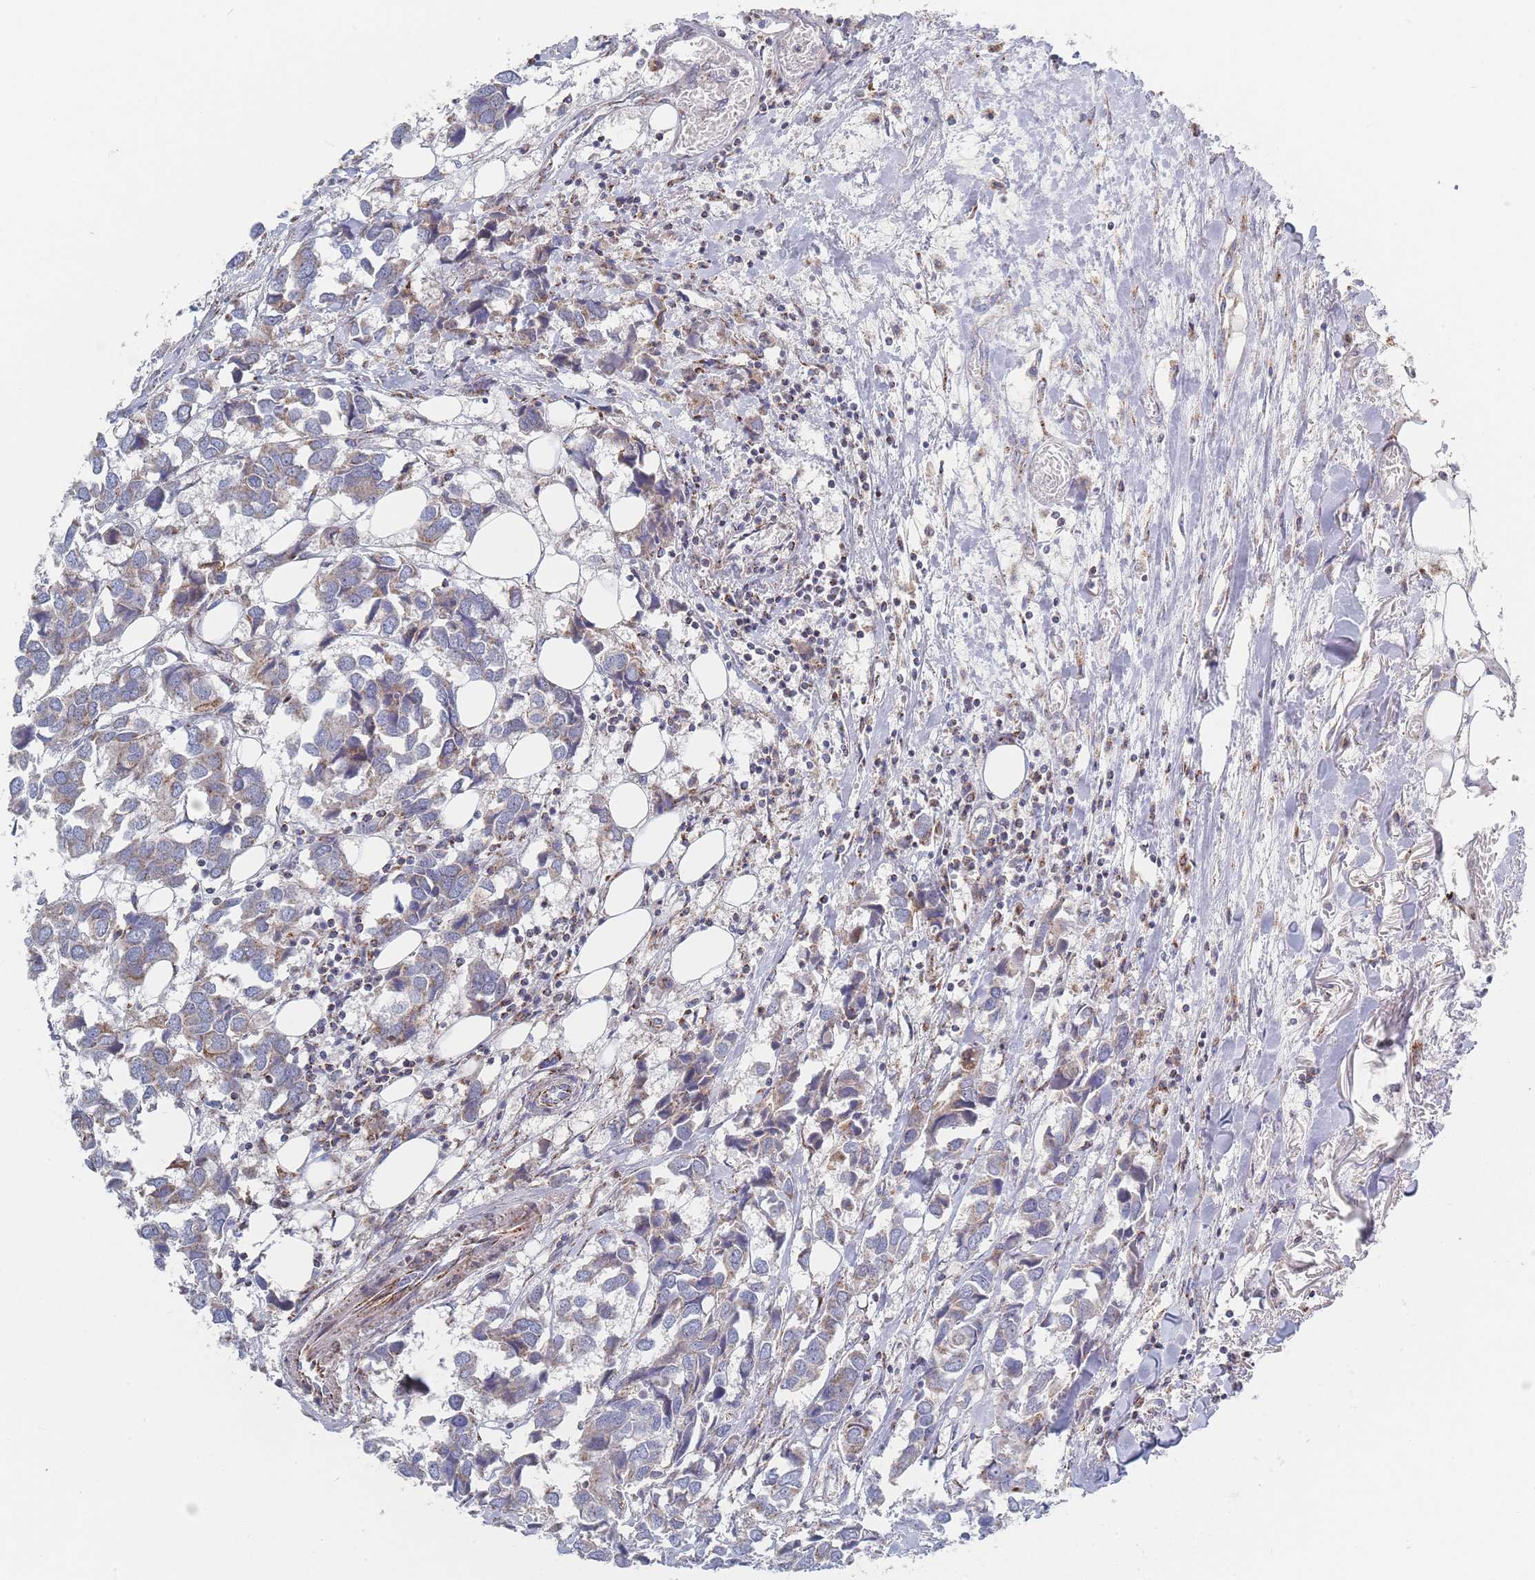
{"staining": {"intensity": "moderate", "quantity": "<25%", "location": "cytoplasmic/membranous"}, "tissue": "breast cancer", "cell_type": "Tumor cells", "image_type": "cancer", "snomed": [{"axis": "morphology", "description": "Duct carcinoma"}, {"axis": "topography", "description": "Breast"}], "caption": "An image of human breast infiltrating ductal carcinoma stained for a protein displays moderate cytoplasmic/membranous brown staining in tumor cells.", "gene": "IKZF4", "patient": {"sex": "female", "age": 83}}